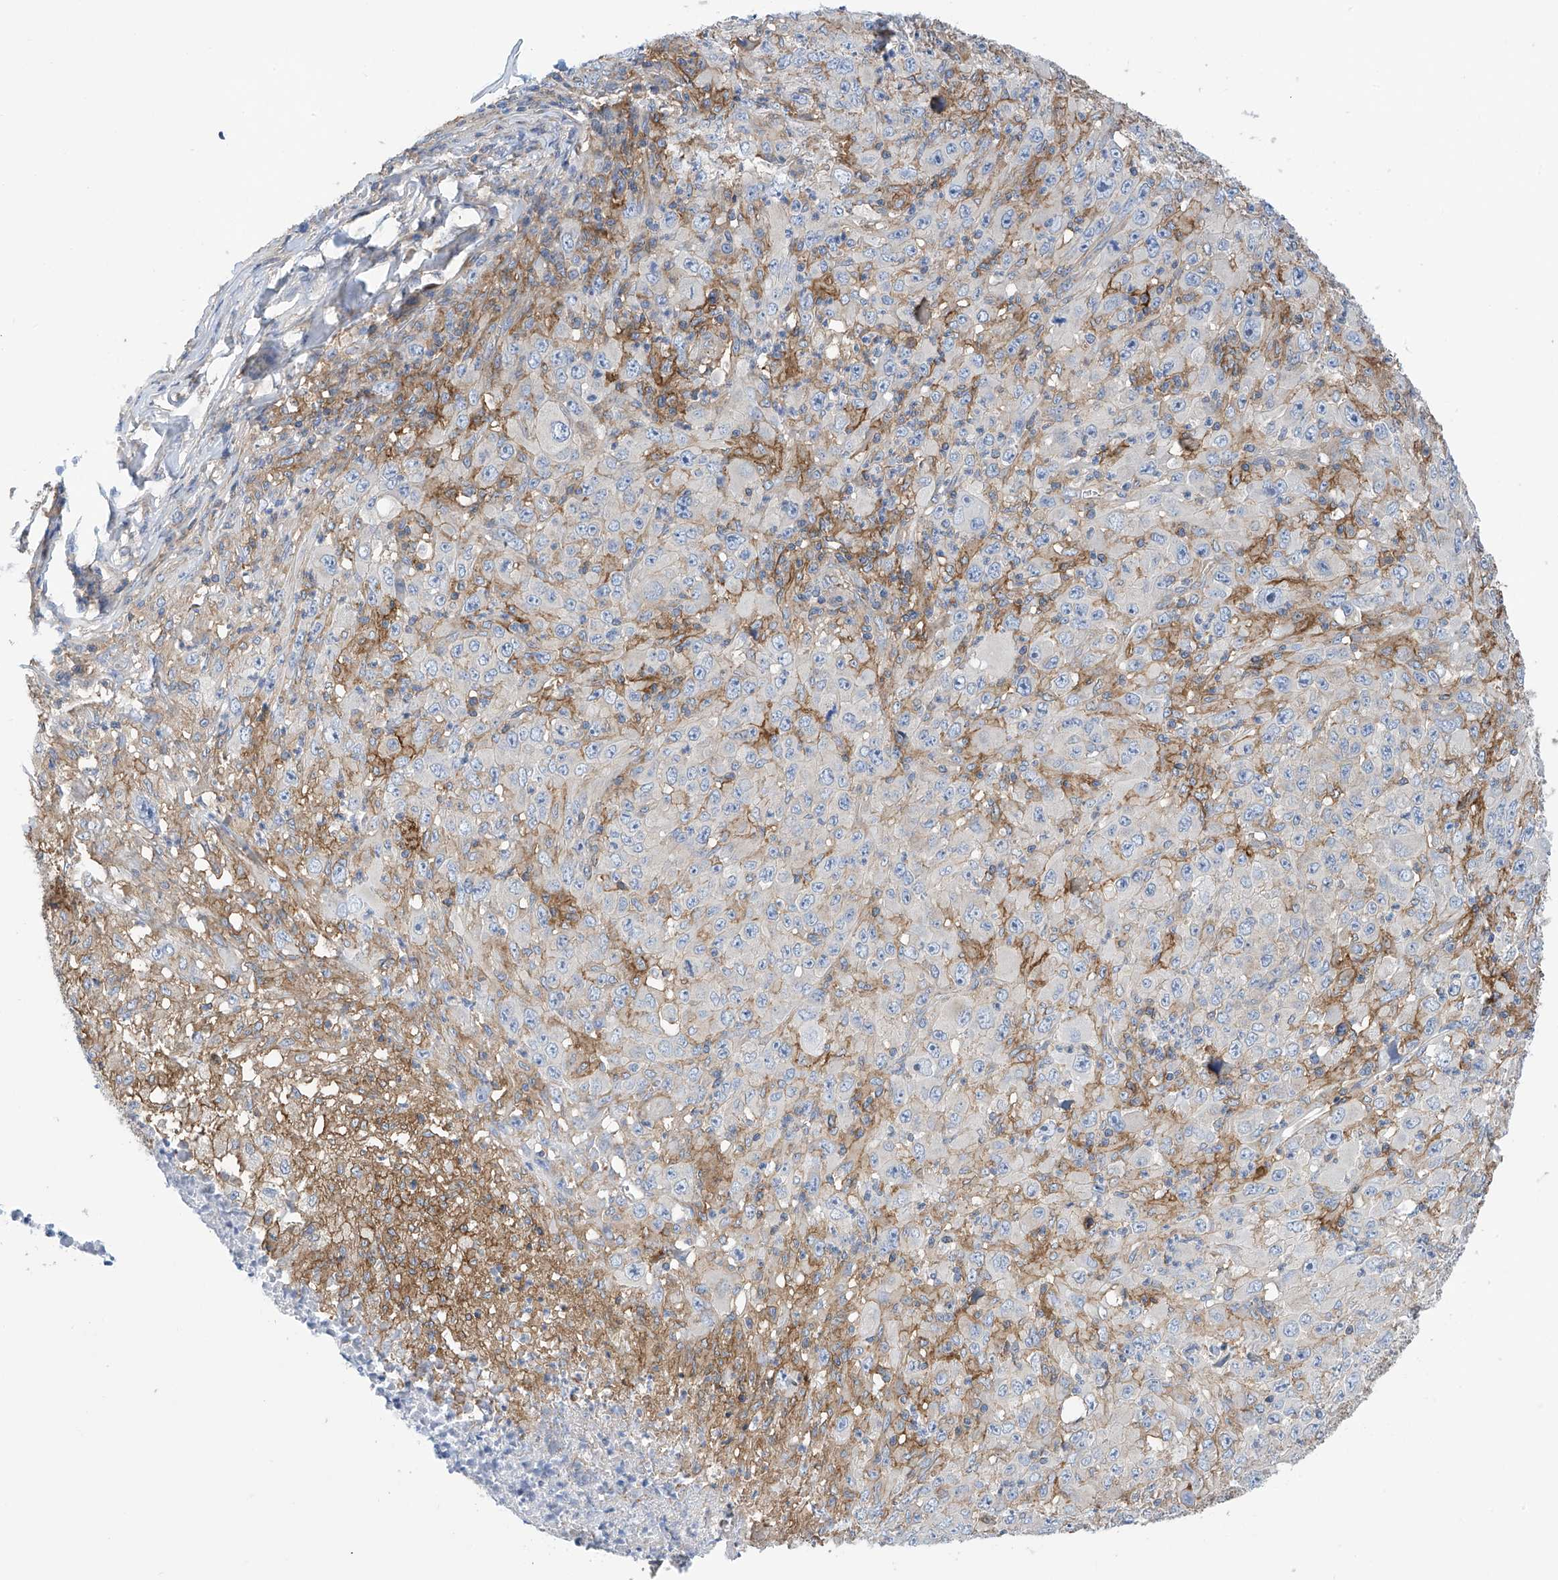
{"staining": {"intensity": "moderate", "quantity": "<25%", "location": "cytoplasmic/membranous"}, "tissue": "melanoma", "cell_type": "Tumor cells", "image_type": "cancer", "snomed": [{"axis": "morphology", "description": "Malignant melanoma, Metastatic site"}, {"axis": "topography", "description": "Skin"}], "caption": "Immunohistochemical staining of malignant melanoma (metastatic site) demonstrates low levels of moderate cytoplasmic/membranous positivity in about <25% of tumor cells.", "gene": "P2RX7", "patient": {"sex": "female", "age": 56}}